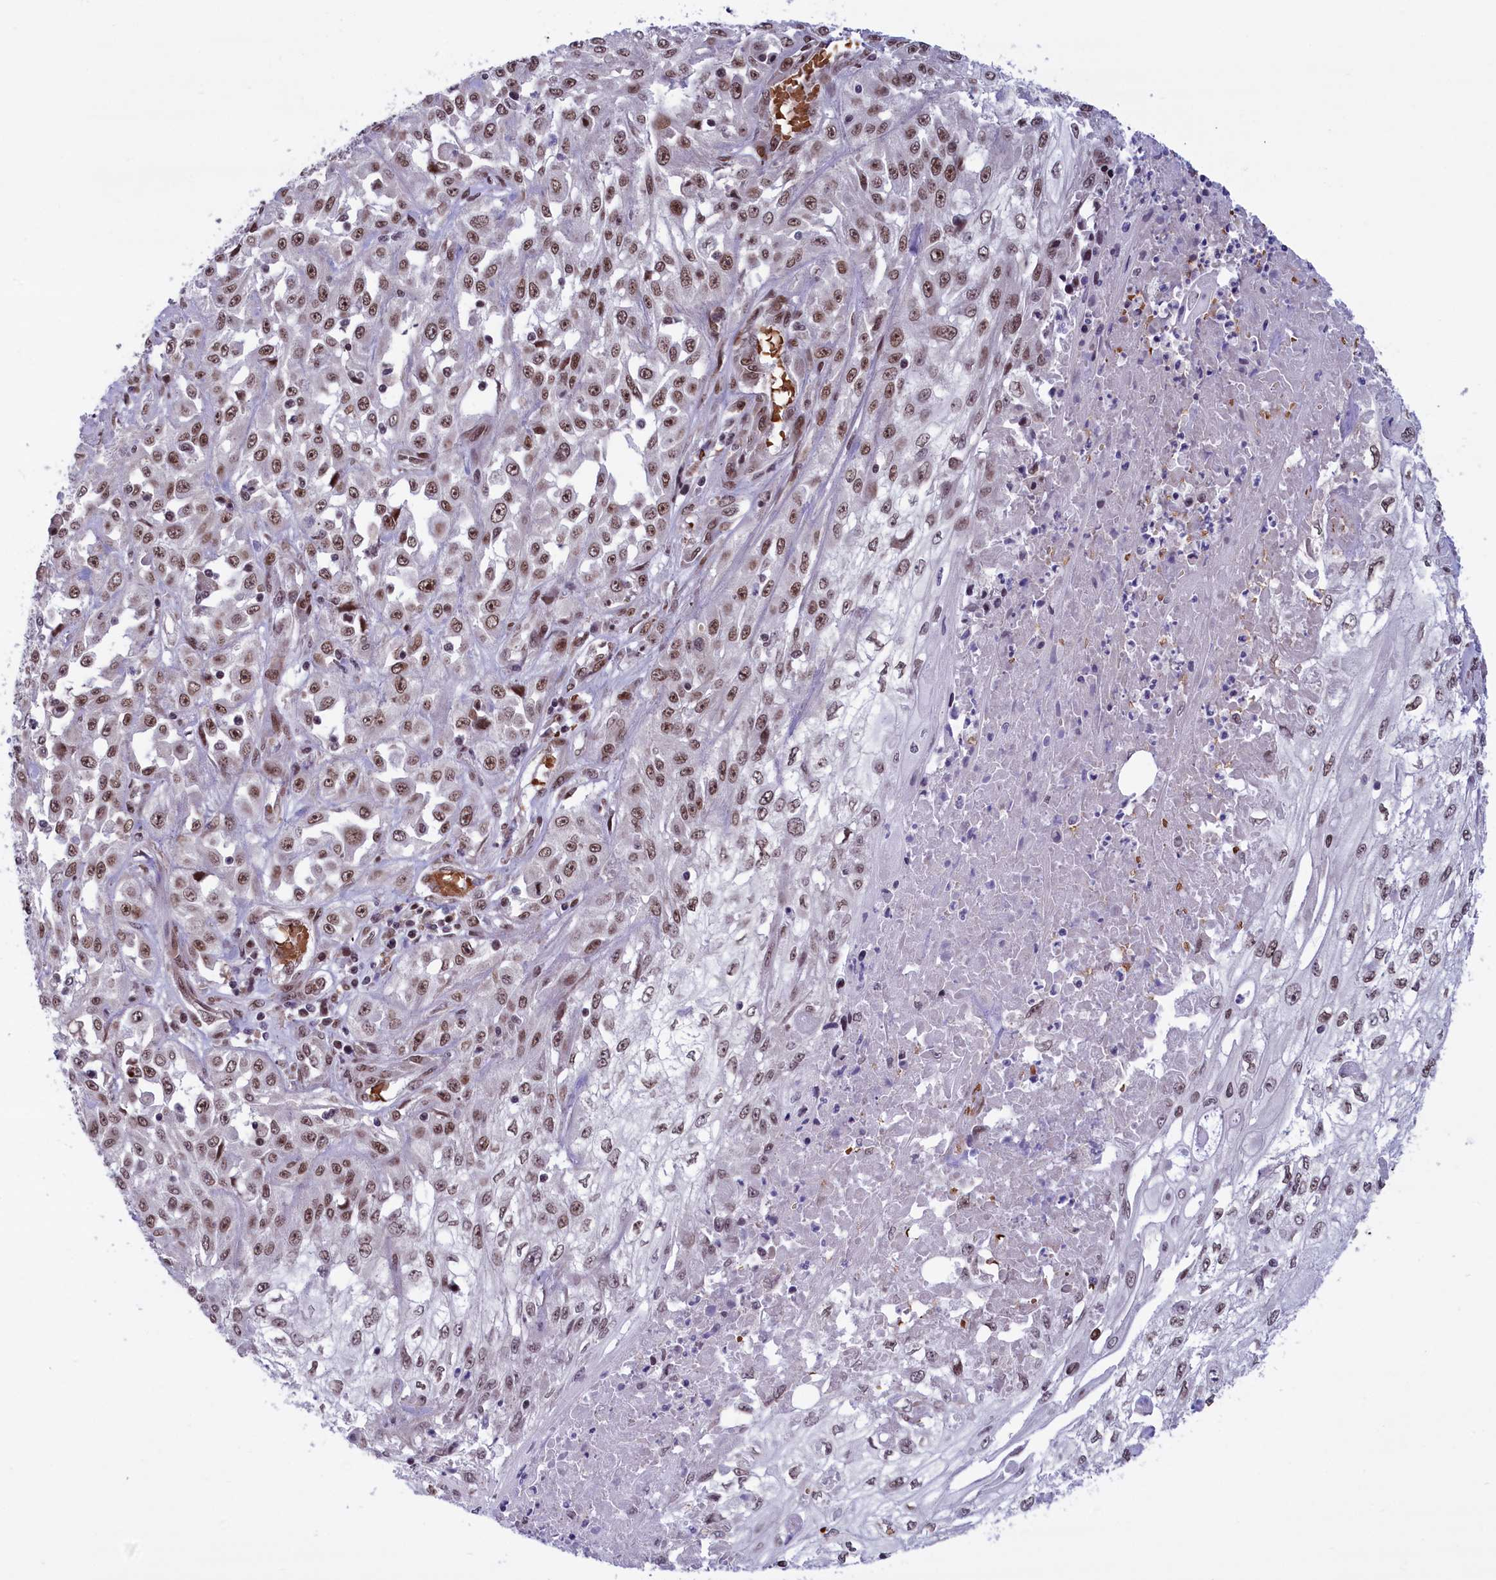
{"staining": {"intensity": "moderate", "quantity": ">75%", "location": "nuclear"}, "tissue": "skin cancer", "cell_type": "Tumor cells", "image_type": "cancer", "snomed": [{"axis": "morphology", "description": "Squamous cell carcinoma, NOS"}, {"axis": "morphology", "description": "Squamous cell carcinoma, metastatic, NOS"}, {"axis": "topography", "description": "Skin"}, {"axis": "topography", "description": "Lymph node"}], "caption": "Human skin cancer stained with a brown dye displays moderate nuclear positive expression in approximately >75% of tumor cells.", "gene": "MPHOSPH8", "patient": {"sex": "male", "age": 75}}